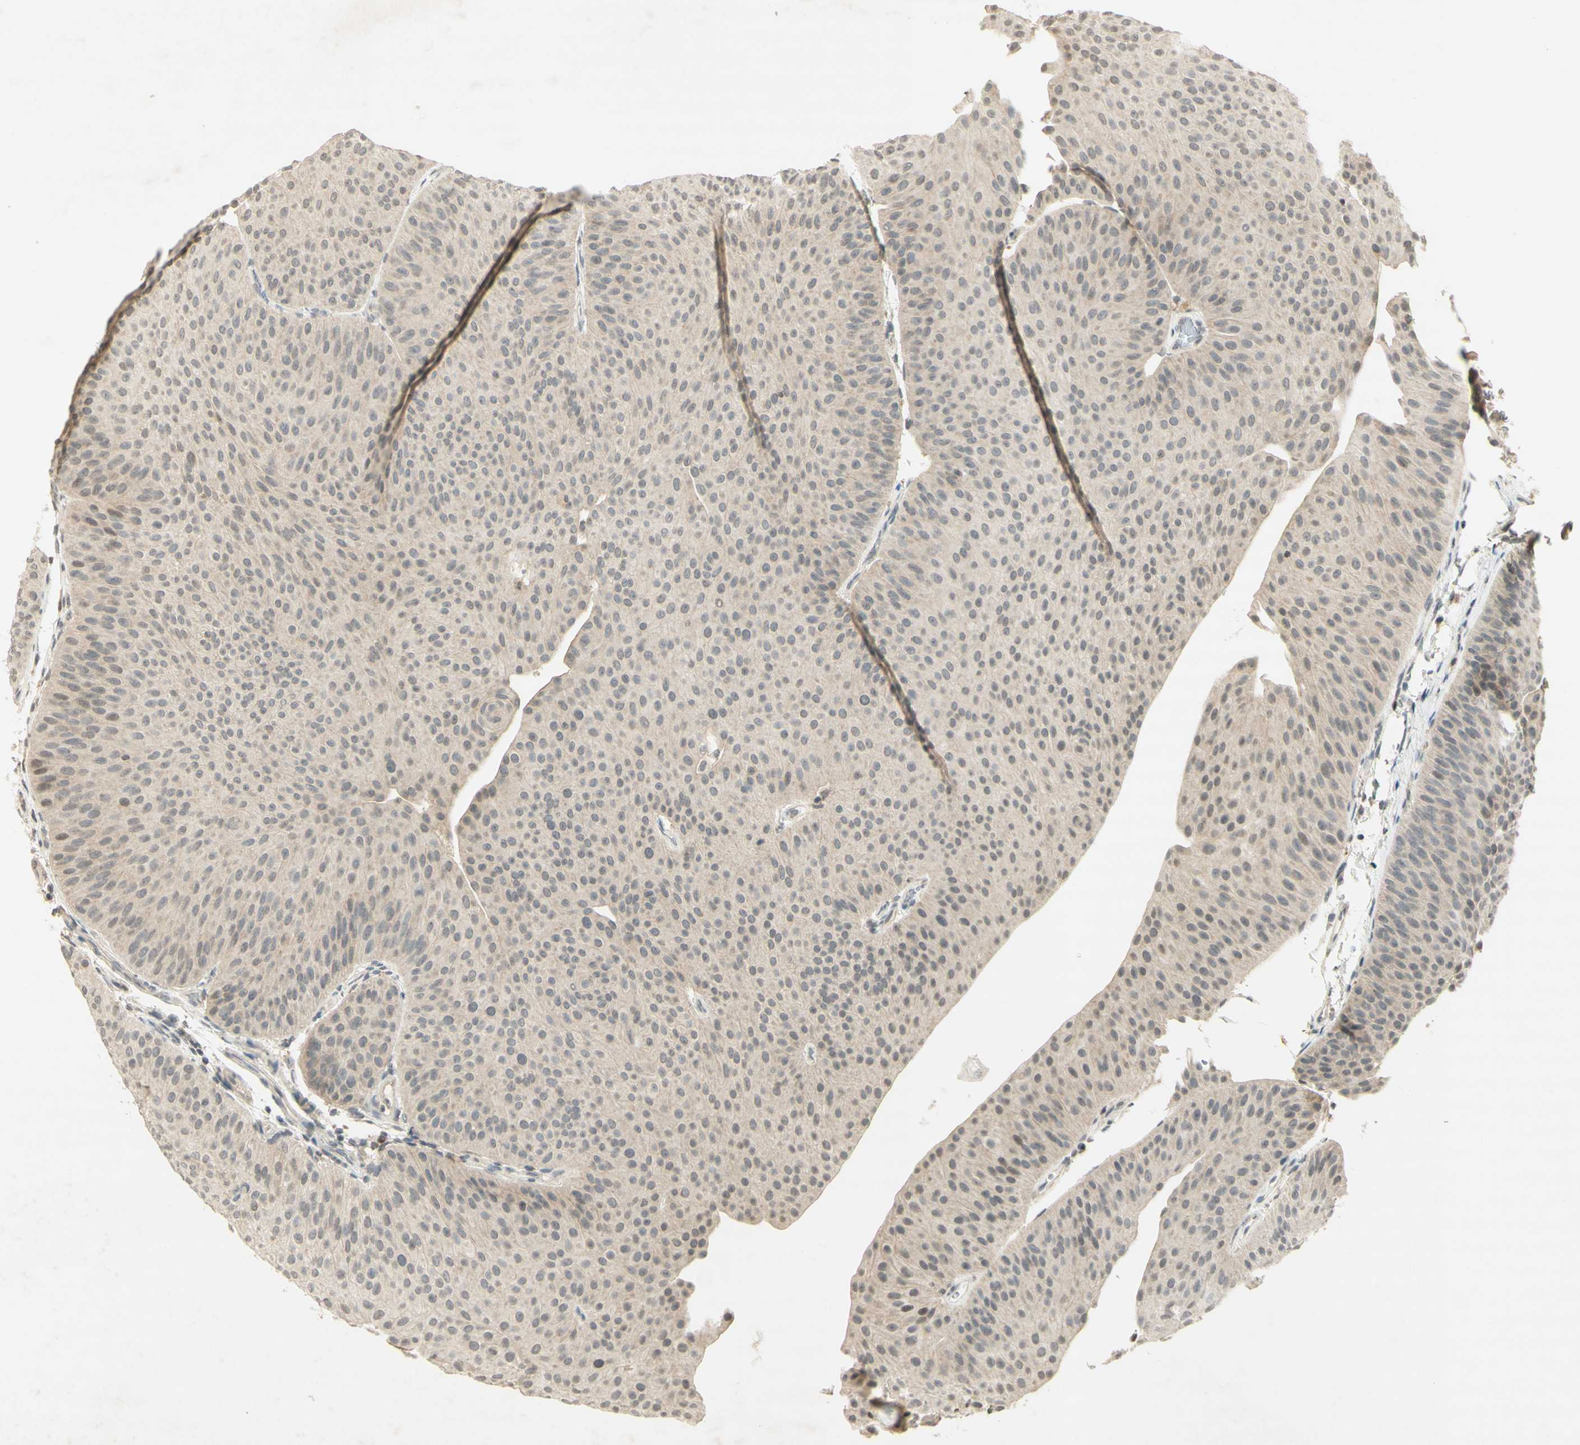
{"staining": {"intensity": "weak", "quantity": ">75%", "location": "cytoplasmic/membranous"}, "tissue": "urothelial cancer", "cell_type": "Tumor cells", "image_type": "cancer", "snomed": [{"axis": "morphology", "description": "Urothelial carcinoma, Low grade"}, {"axis": "topography", "description": "Urinary bladder"}], "caption": "Human urothelial cancer stained with a protein marker exhibits weak staining in tumor cells.", "gene": "GLI1", "patient": {"sex": "female", "age": 60}}